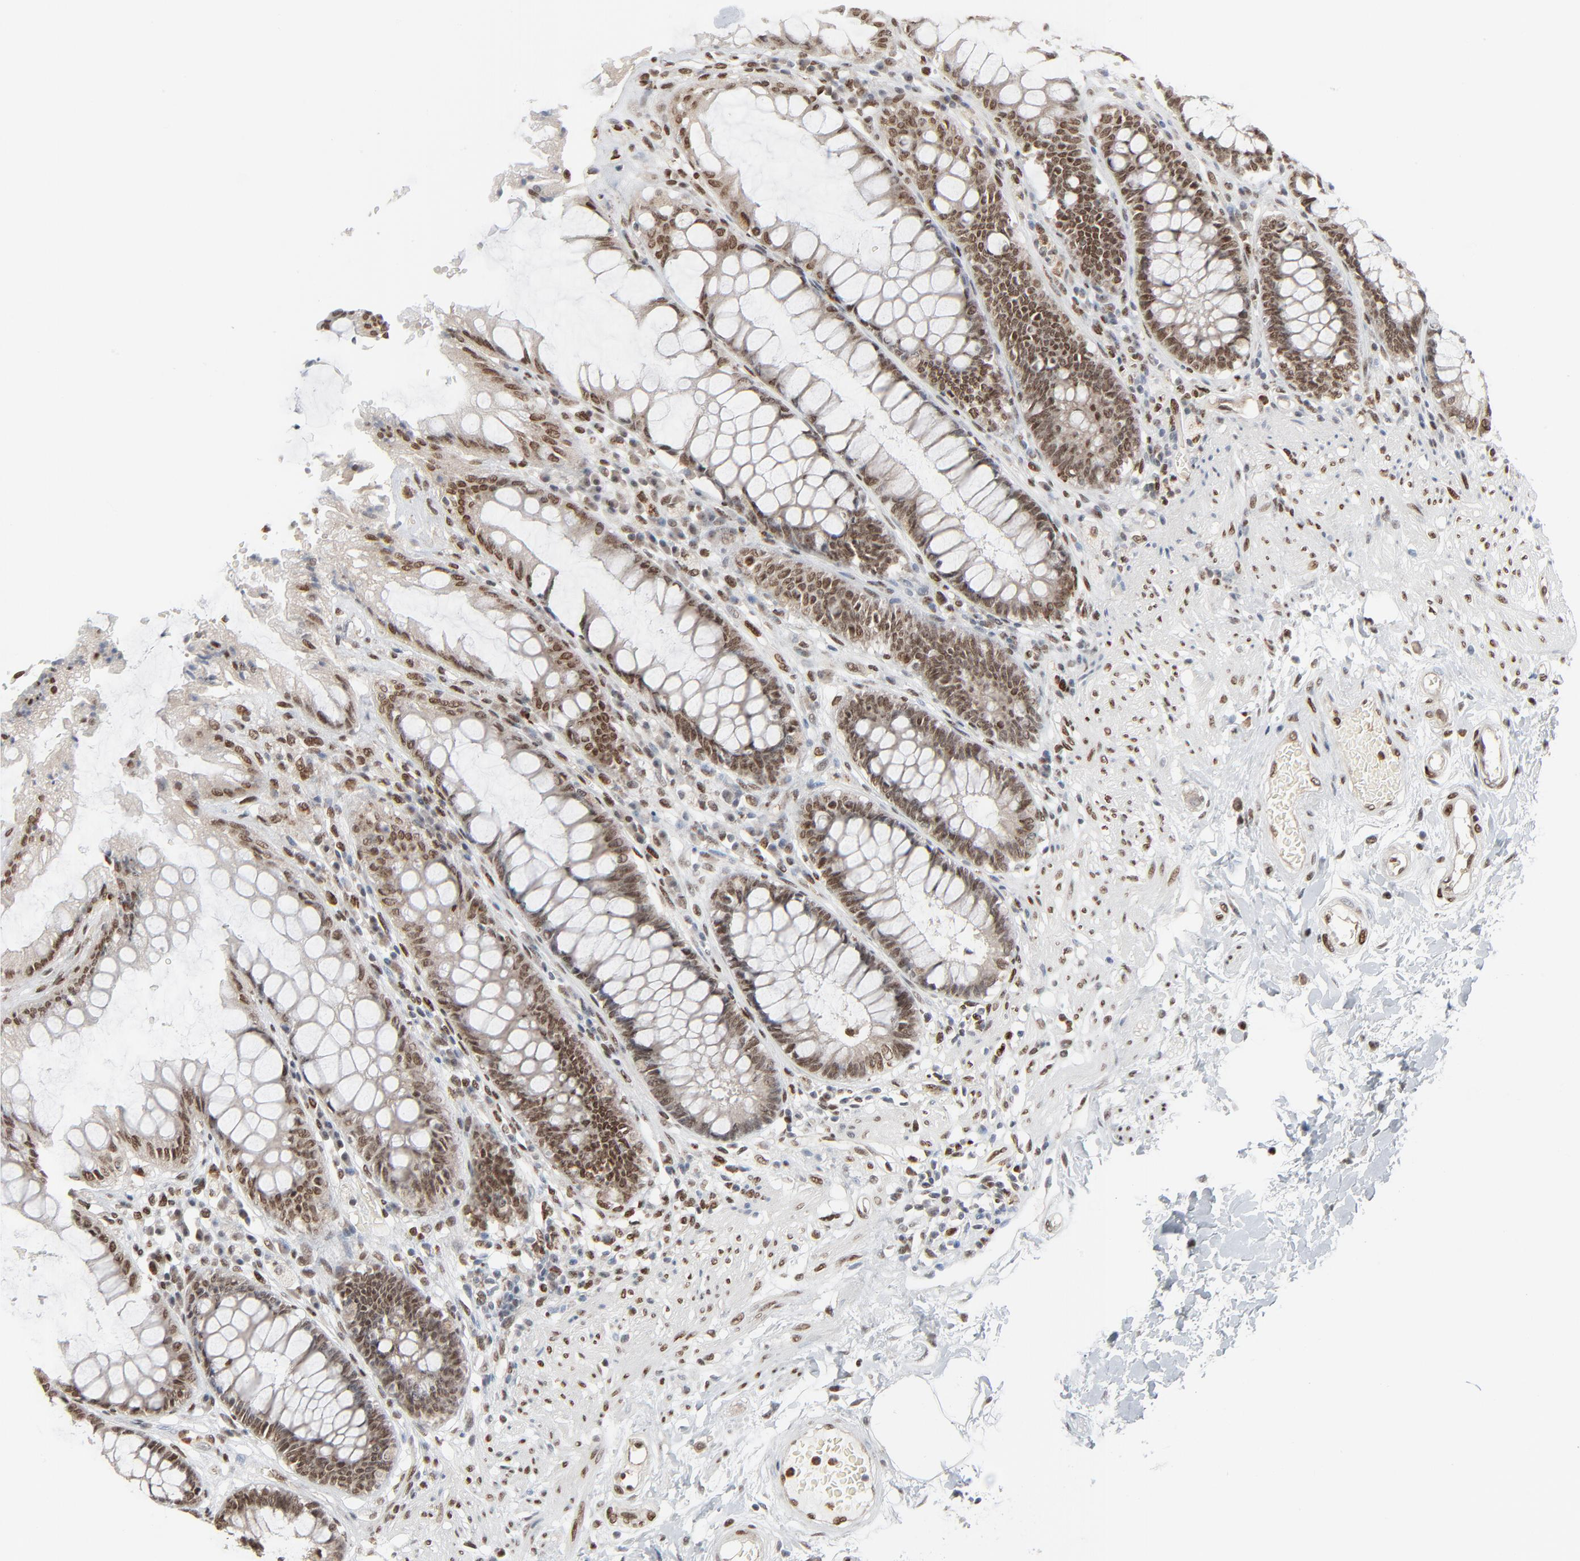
{"staining": {"intensity": "strong", "quantity": ">75%", "location": "nuclear"}, "tissue": "rectum", "cell_type": "Glandular cells", "image_type": "normal", "snomed": [{"axis": "morphology", "description": "Normal tissue, NOS"}, {"axis": "topography", "description": "Rectum"}], "caption": "Protein analysis of normal rectum reveals strong nuclear expression in approximately >75% of glandular cells. Nuclei are stained in blue.", "gene": "CUX1", "patient": {"sex": "female", "age": 46}}